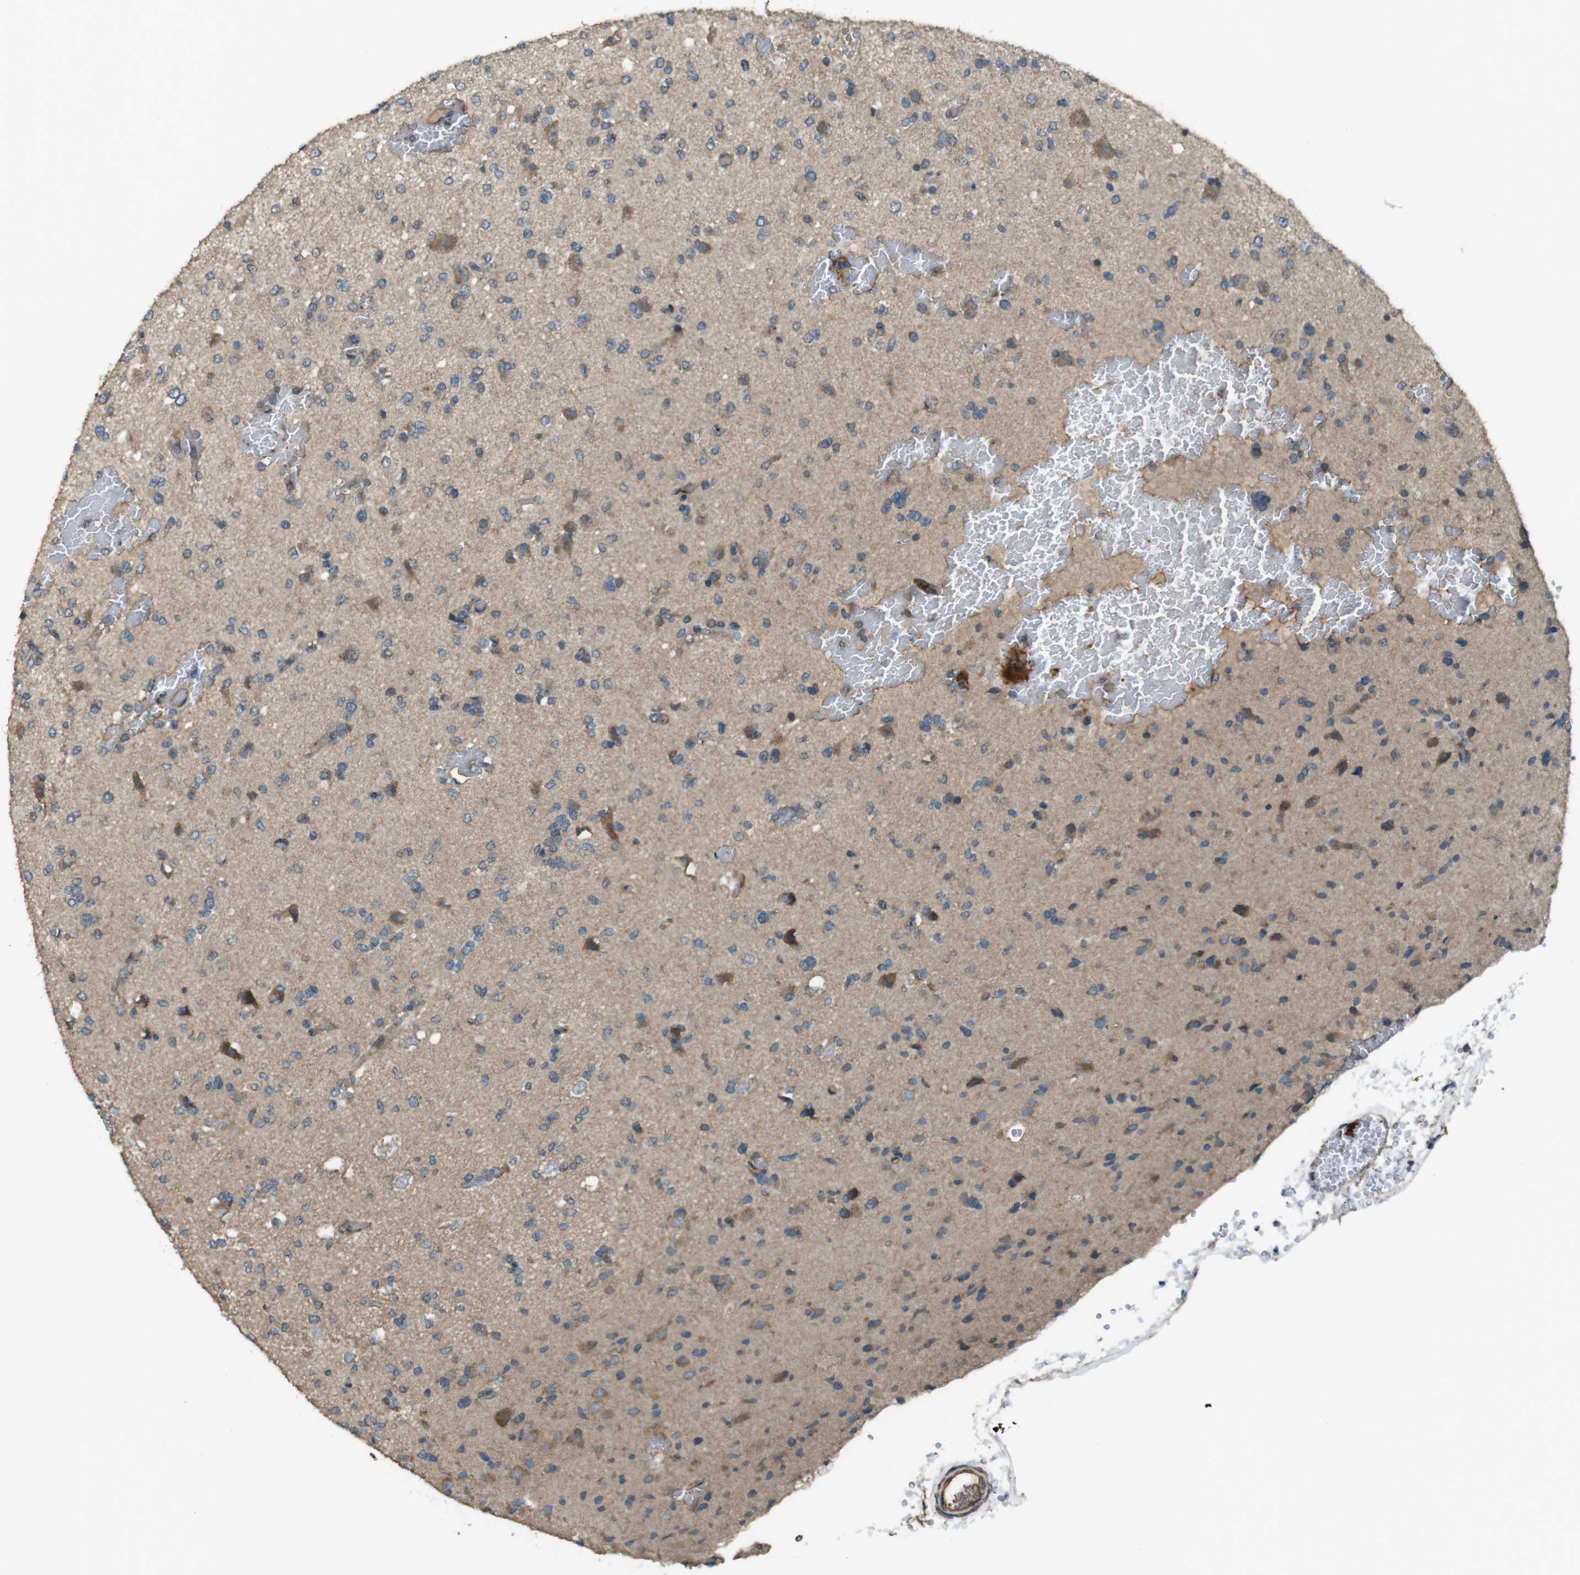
{"staining": {"intensity": "moderate", "quantity": "25%-75%", "location": "cytoplasmic/membranous"}, "tissue": "glioma", "cell_type": "Tumor cells", "image_type": "cancer", "snomed": [{"axis": "morphology", "description": "Glioma, malignant, Low grade"}, {"axis": "topography", "description": "Brain"}], "caption": "Glioma tissue exhibits moderate cytoplasmic/membranous staining in approximately 25%-75% of tumor cells, visualized by immunohistochemistry. The staining is performed using DAB brown chromogen to label protein expression. The nuclei are counter-stained blue using hematoxylin.", "gene": "FUT2", "patient": {"sex": "female", "age": 22}}